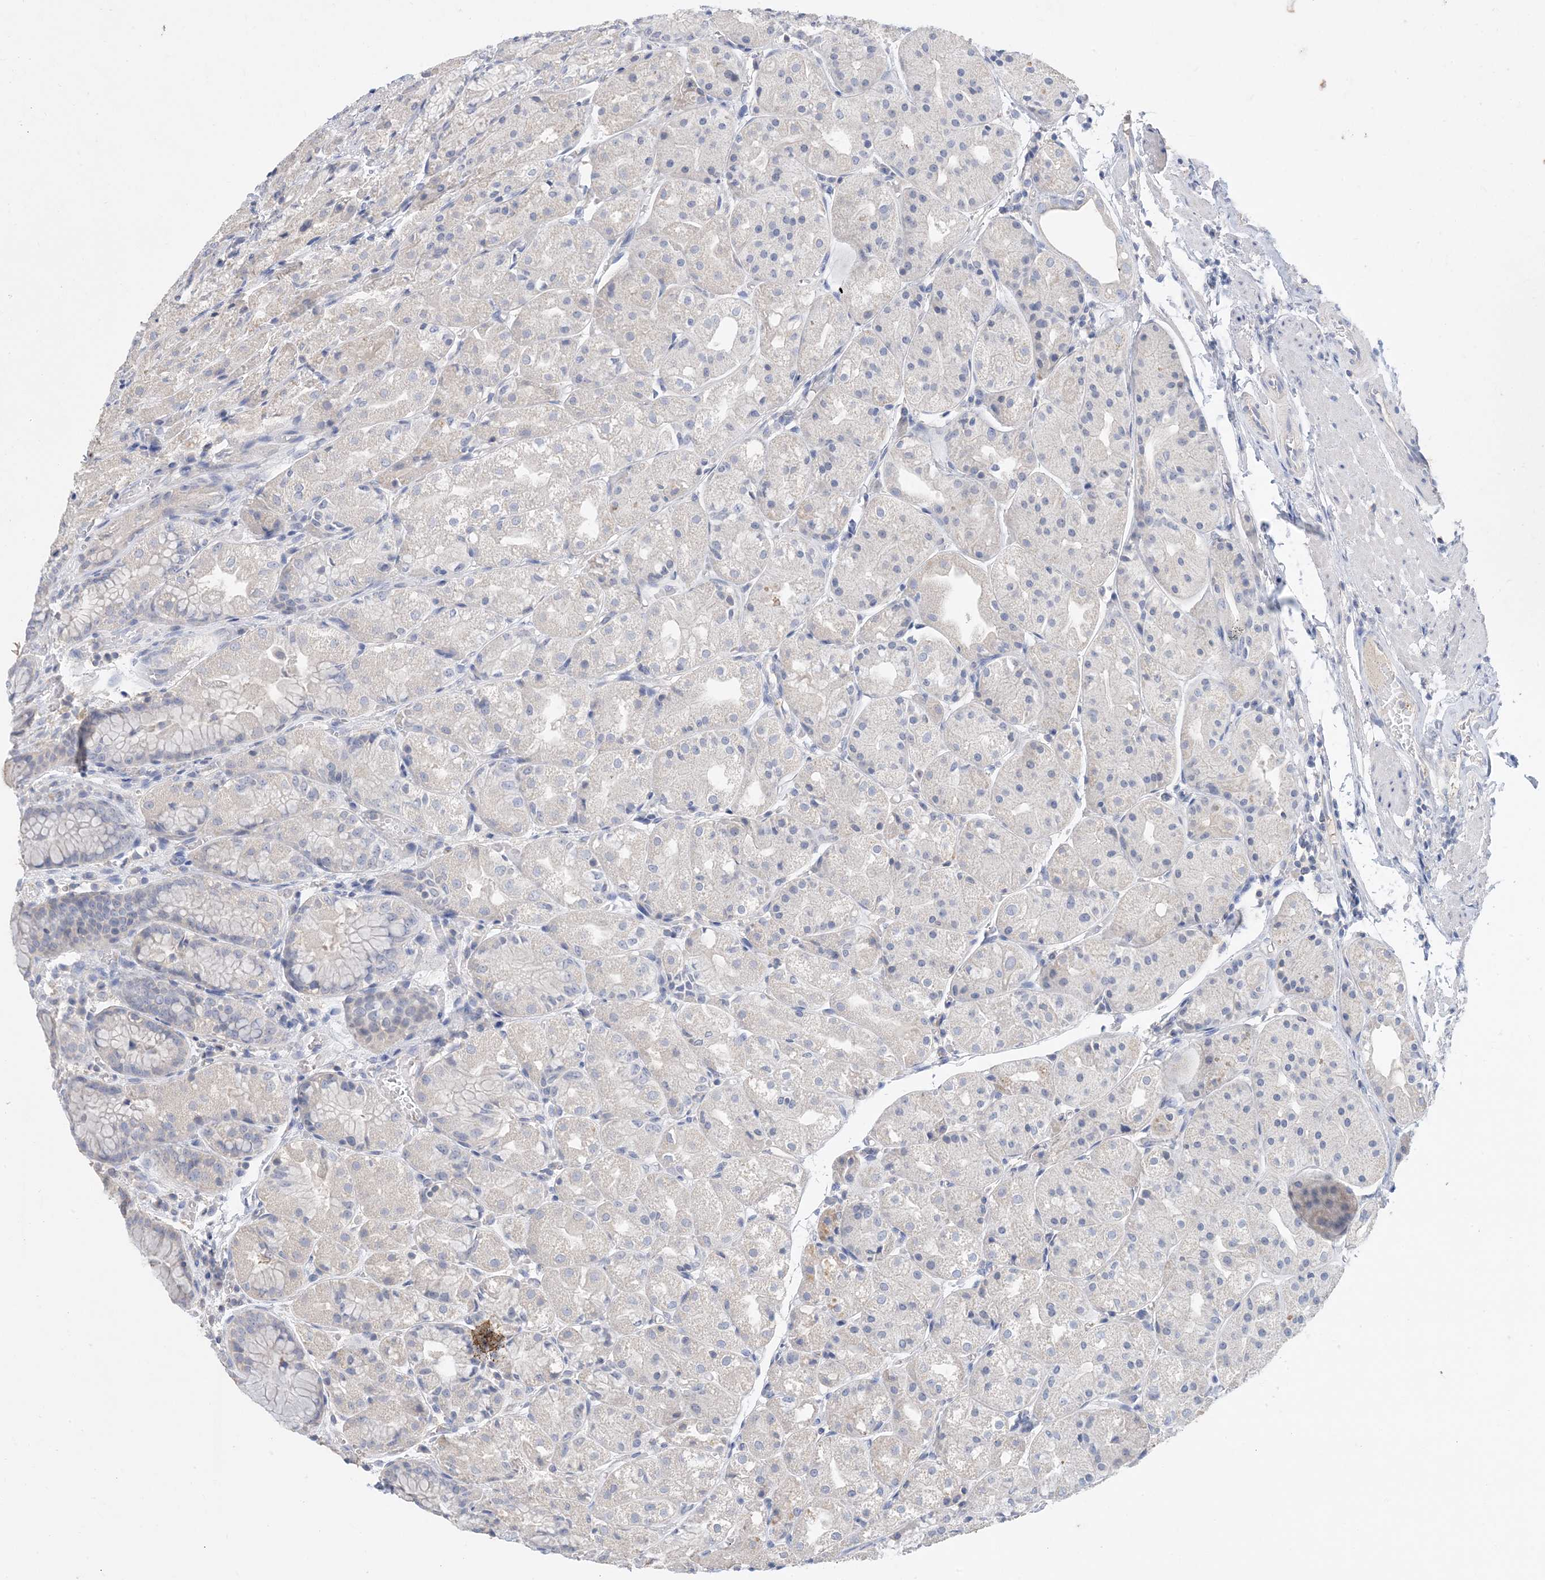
{"staining": {"intensity": "negative", "quantity": "none", "location": "none"}, "tissue": "stomach", "cell_type": "Glandular cells", "image_type": "normal", "snomed": [{"axis": "morphology", "description": "Normal tissue, NOS"}, {"axis": "topography", "description": "Stomach, upper"}], "caption": "A high-resolution micrograph shows IHC staining of unremarkable stomach, which demonstrates no significant positivity in glandular cells. (DAB IHC, high magnification).", "gene": "KPRP", "patient": {"sex": "male", "age": 72}}